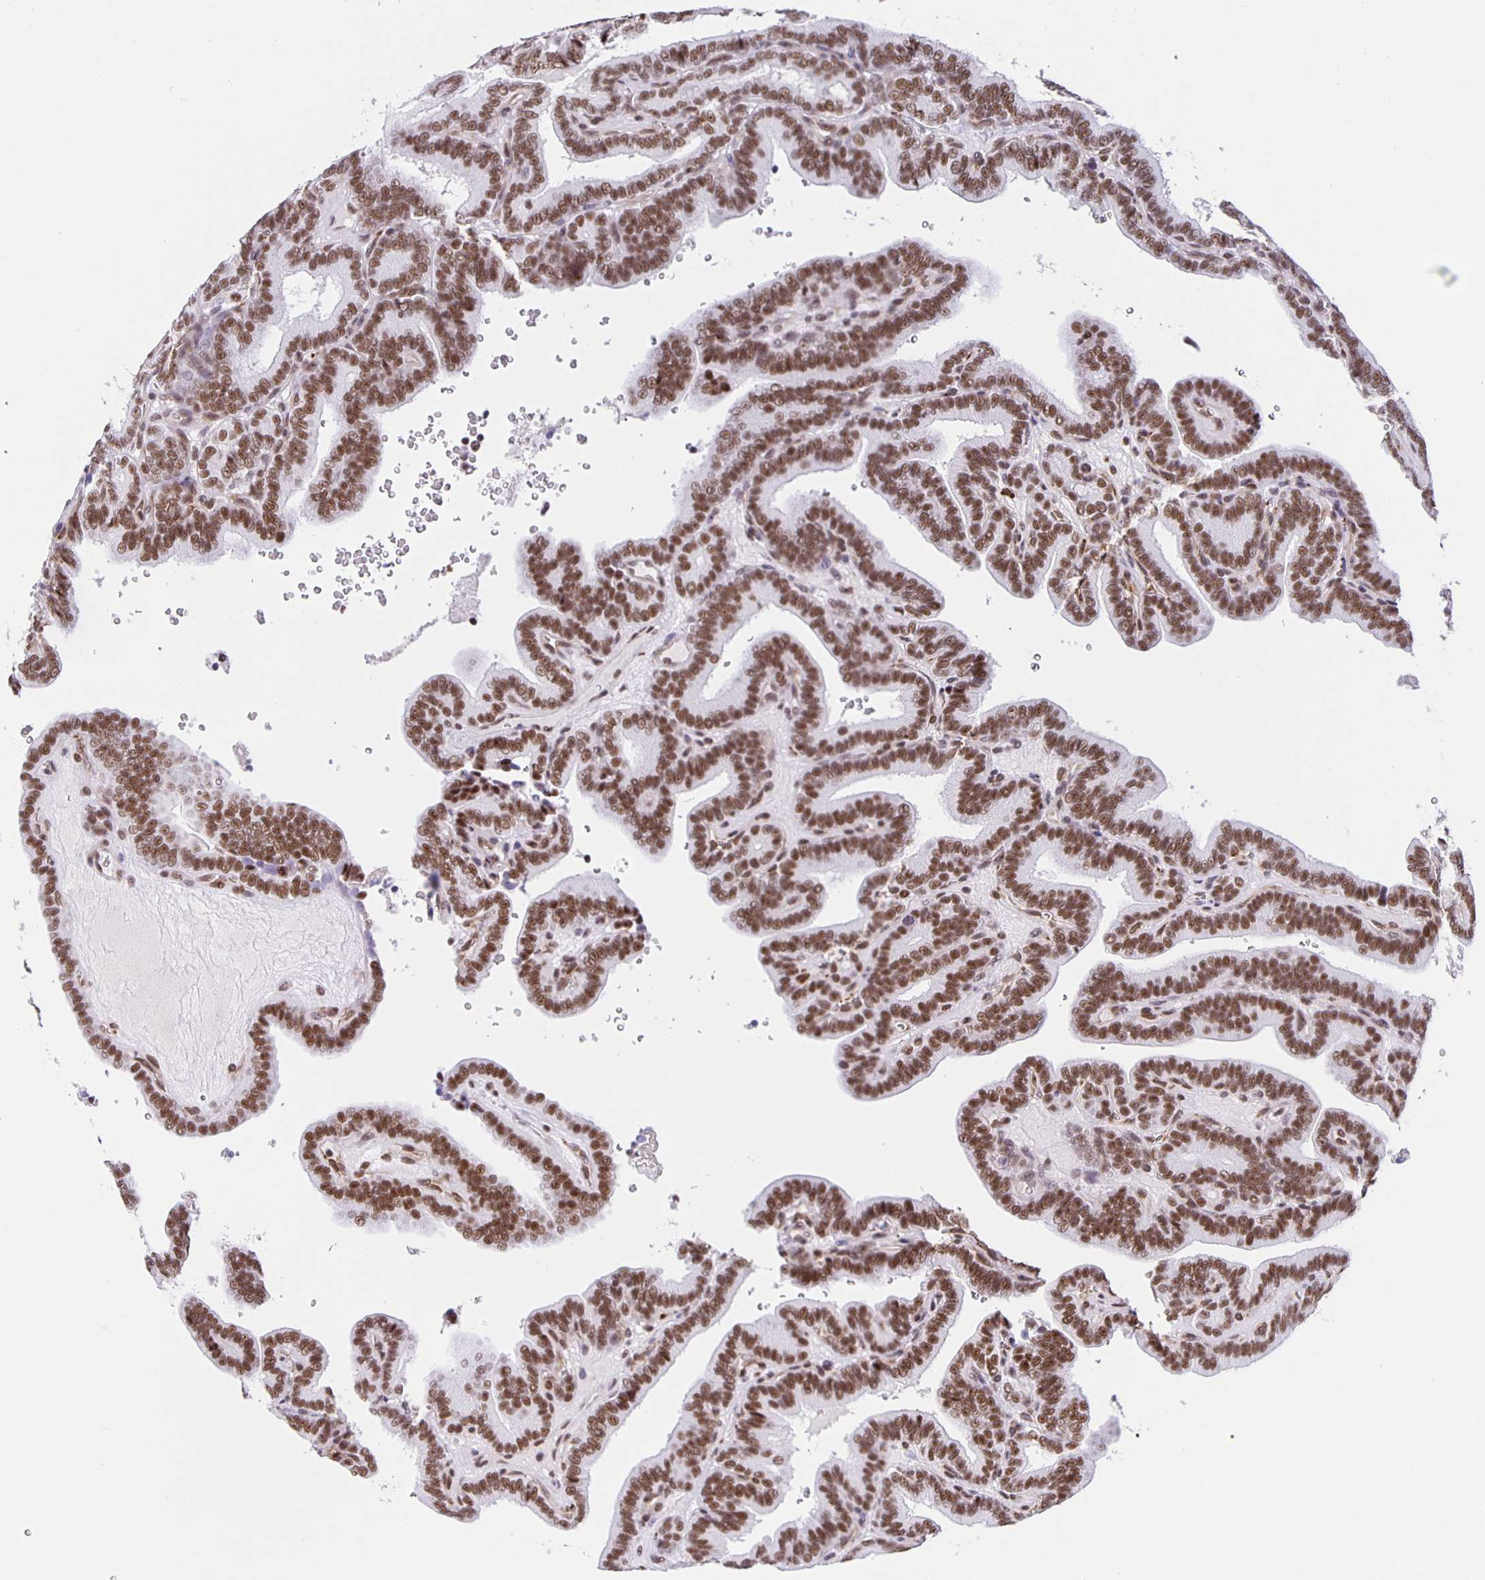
{"staining": {"intensity": "strong", "quantity": ">75%", "location": "nuclear"}, "tissue": "thyroid cancer", "cell_type": "Tumor cells", "image_type": "cancer", "snomed": [{"axis": "morphology", "description": "Papillary adenocarcinoma, NOS"}, {"axis": "topography", "description": "Thyroid gland"}], "caption": "Protein staining exhibits strong nuclear expression in approximately >75% of tumor cells in thyroid cancer (papillary adenocarcinoma). (brown staining indicates protein expression, while blue staining denotes nuclei).", "gene": "ZRANB2", "patient": {"sex": "female", "age": 21}}